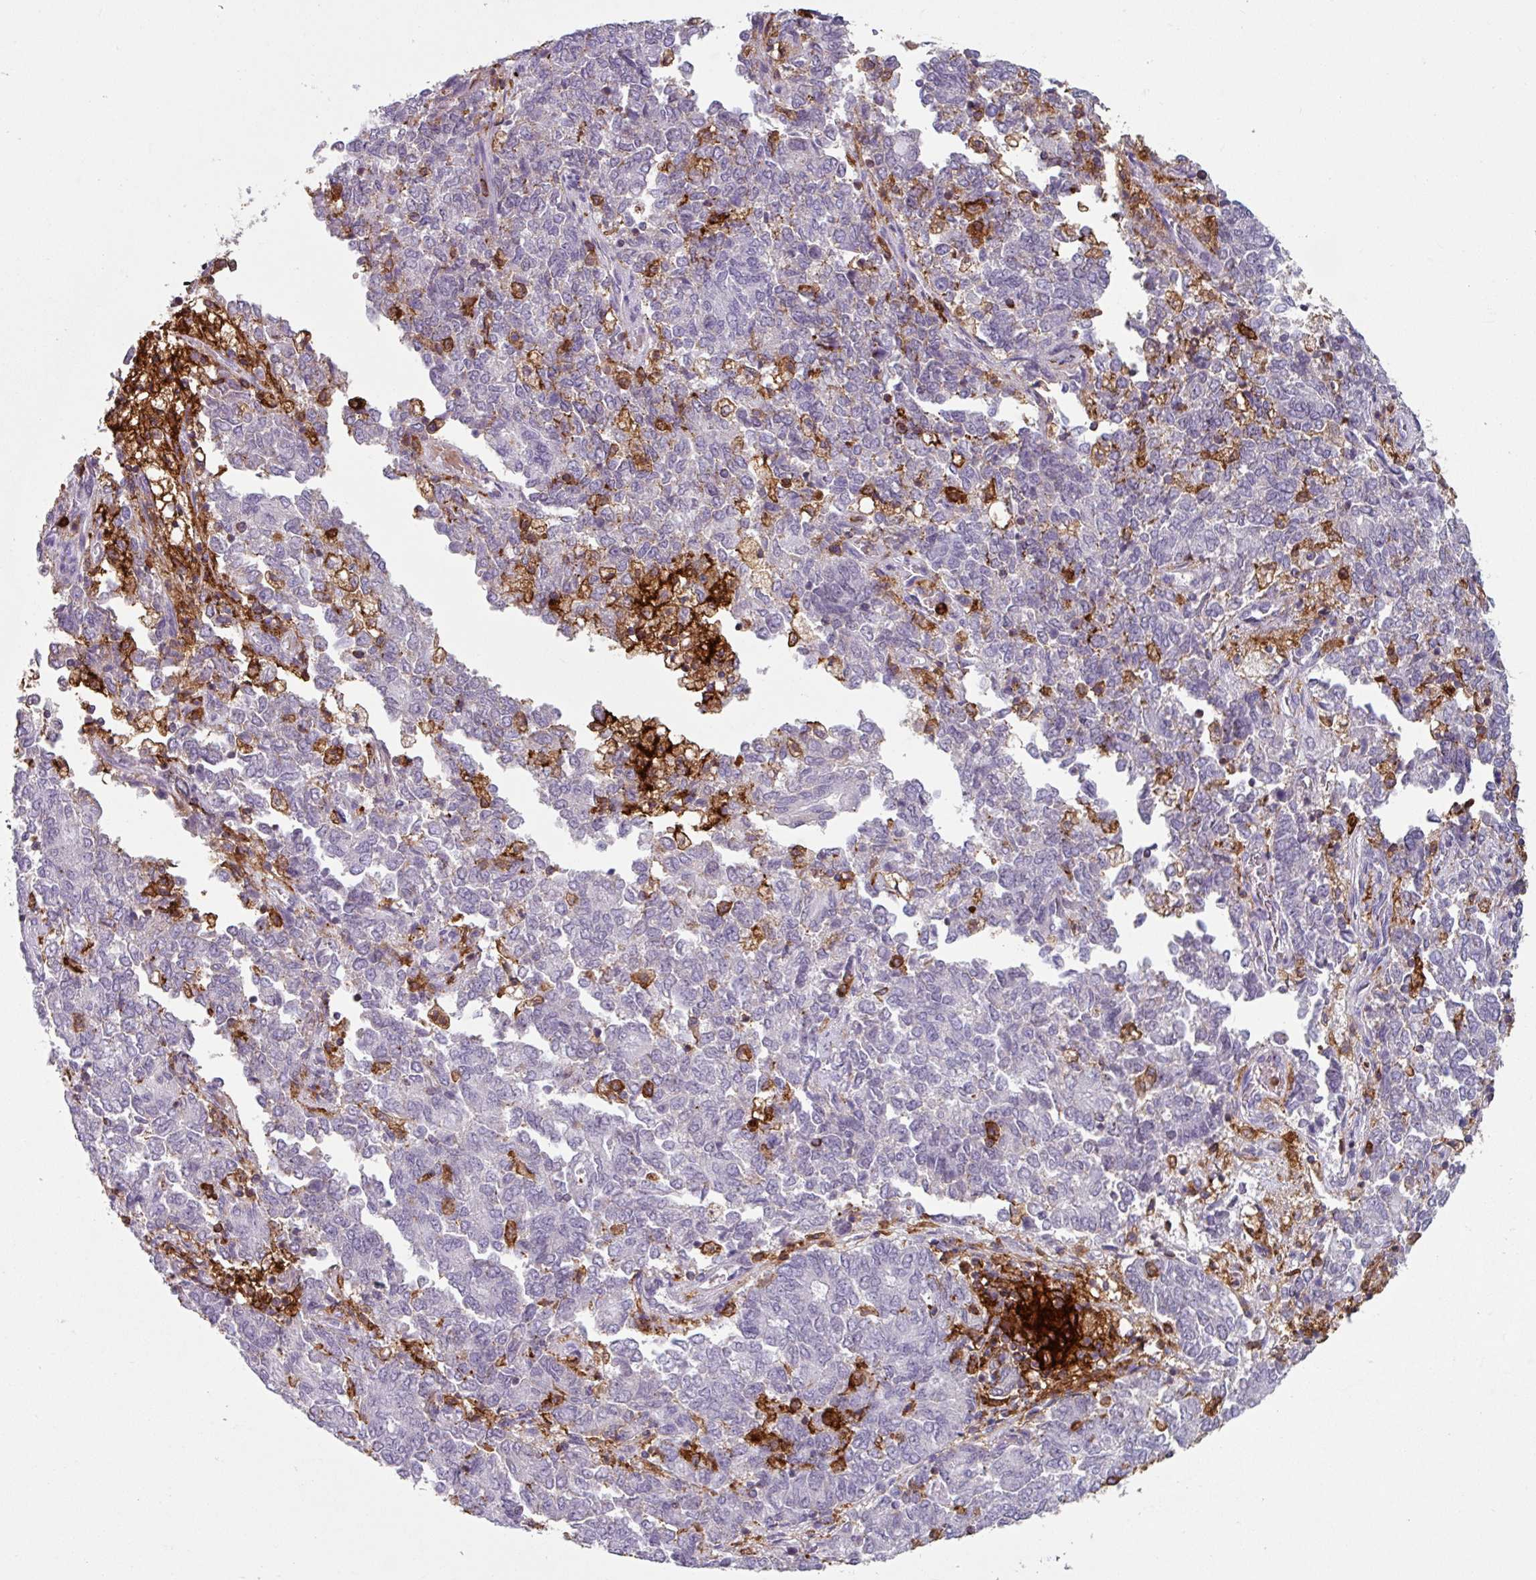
{"staining": {"intensity": "negative", "quantity": "none", "location": "none"}, "tissue": "endometrial cancer", "cell_type": "Tumor cells", "image_type": "cancer", "snomed": [{"axis": "morphology", "description": "Adenocarcinoma, NOS"}, {"axis": "topography", "description": "Endometrium"}], "caption": "Immunohistochemistry (IHC) image of endometrial adenocarcinoma stained for a protein (brown), which shows no expression in tumor cells.", "gene": "EXOSC5", "patient": {"sex": "female", "age": 80}}